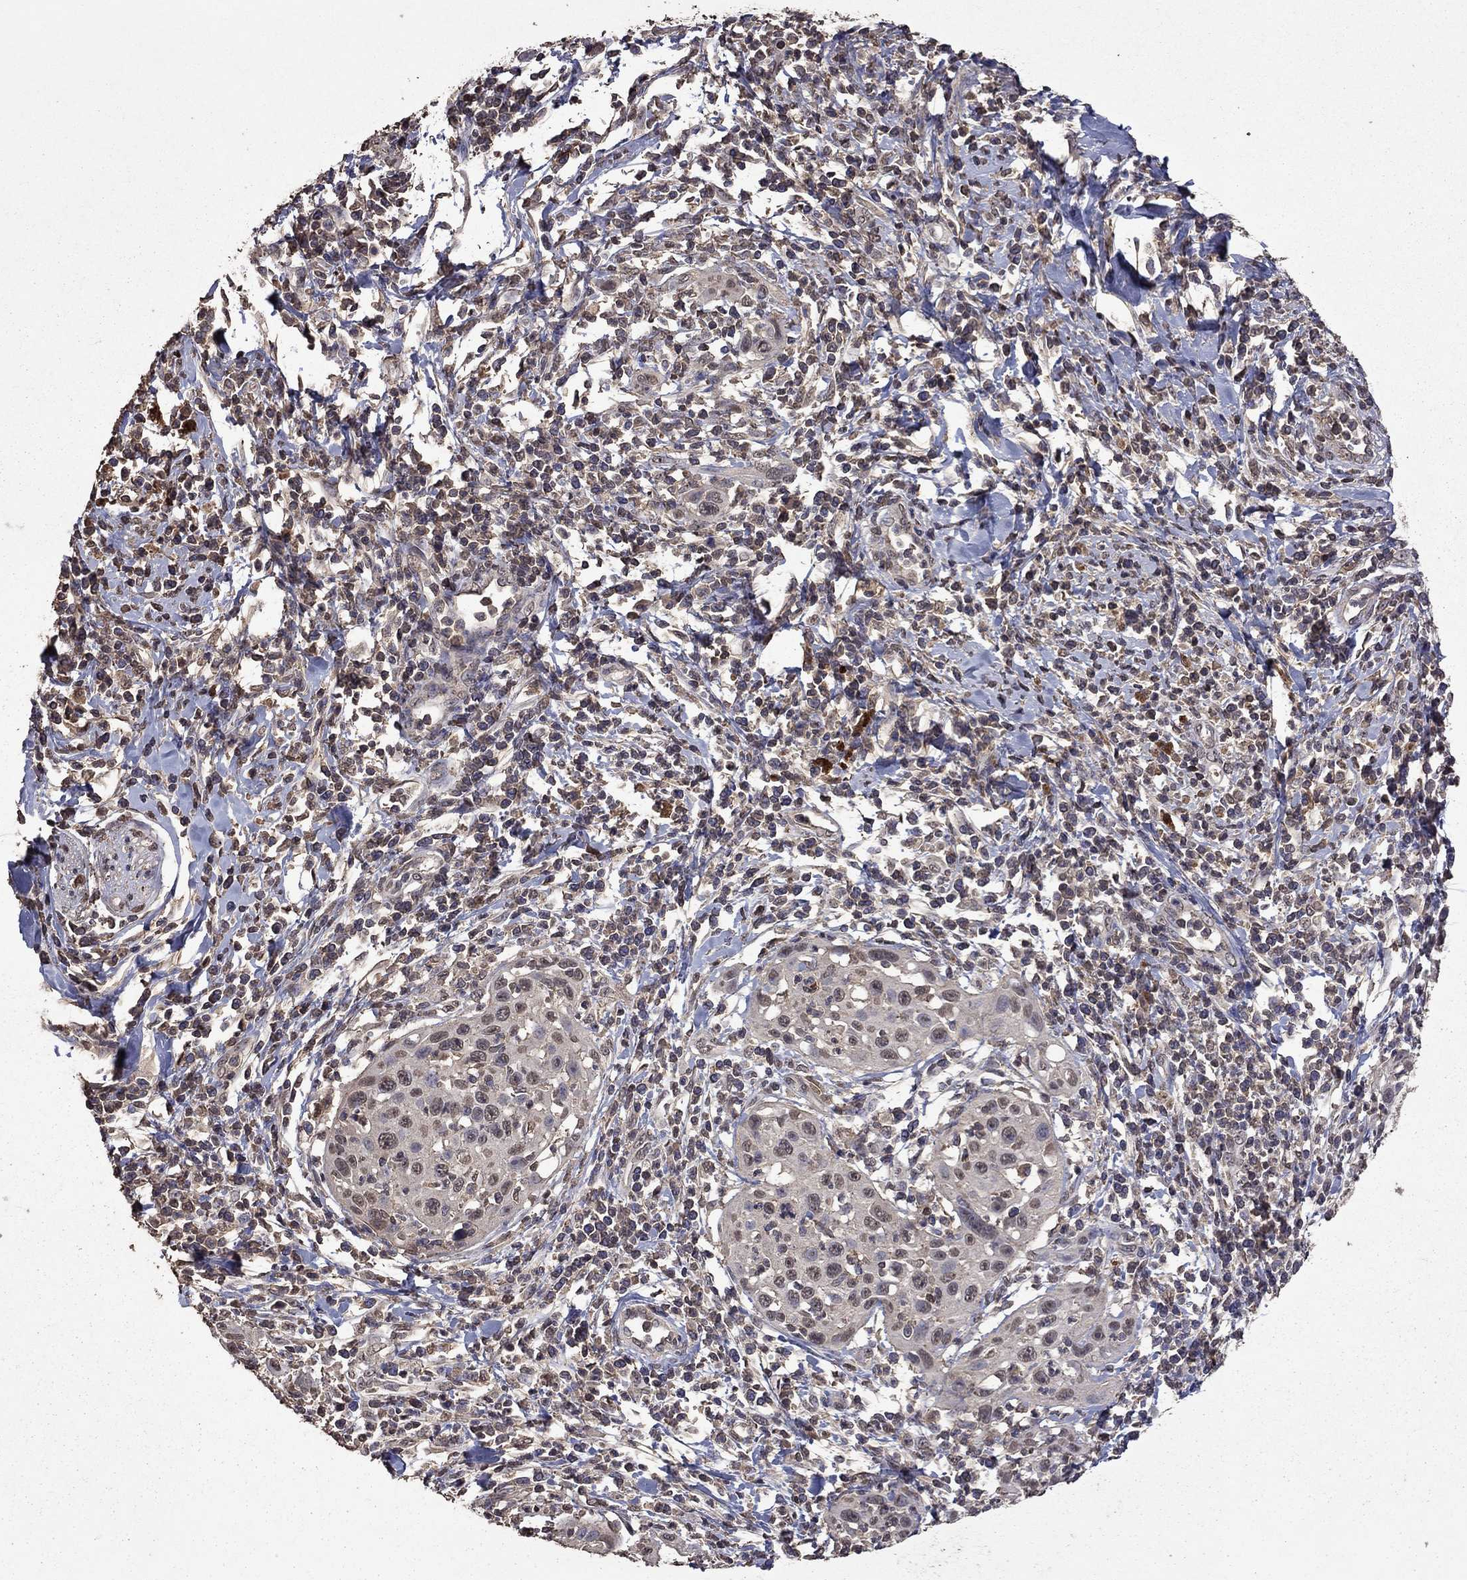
{"staining": {"intensity": "negative", "quantity": "none", "location": "none"}, "tissue": "cervical cancer", "cell_type": "Tumor cells", "image_type": "cancer", "snomed": [{"axis": "morphology", "description": "Squamous cell carcinoma, NOS"}, {"axis": "topography", "description": "Cervix"}], "caption": "DAB (3,3'-diaminobenzidine) immunohistochemical staining of cervical squamous cell carcinoma displays no significant positivity in tumor cells. Brightfield microscopy of IHC stained with DAB (brown) and hematoxylin (blue), captured at high magnification.", "gene": "SERPINA5", "patient": {"sex": "female", "age": 26}}